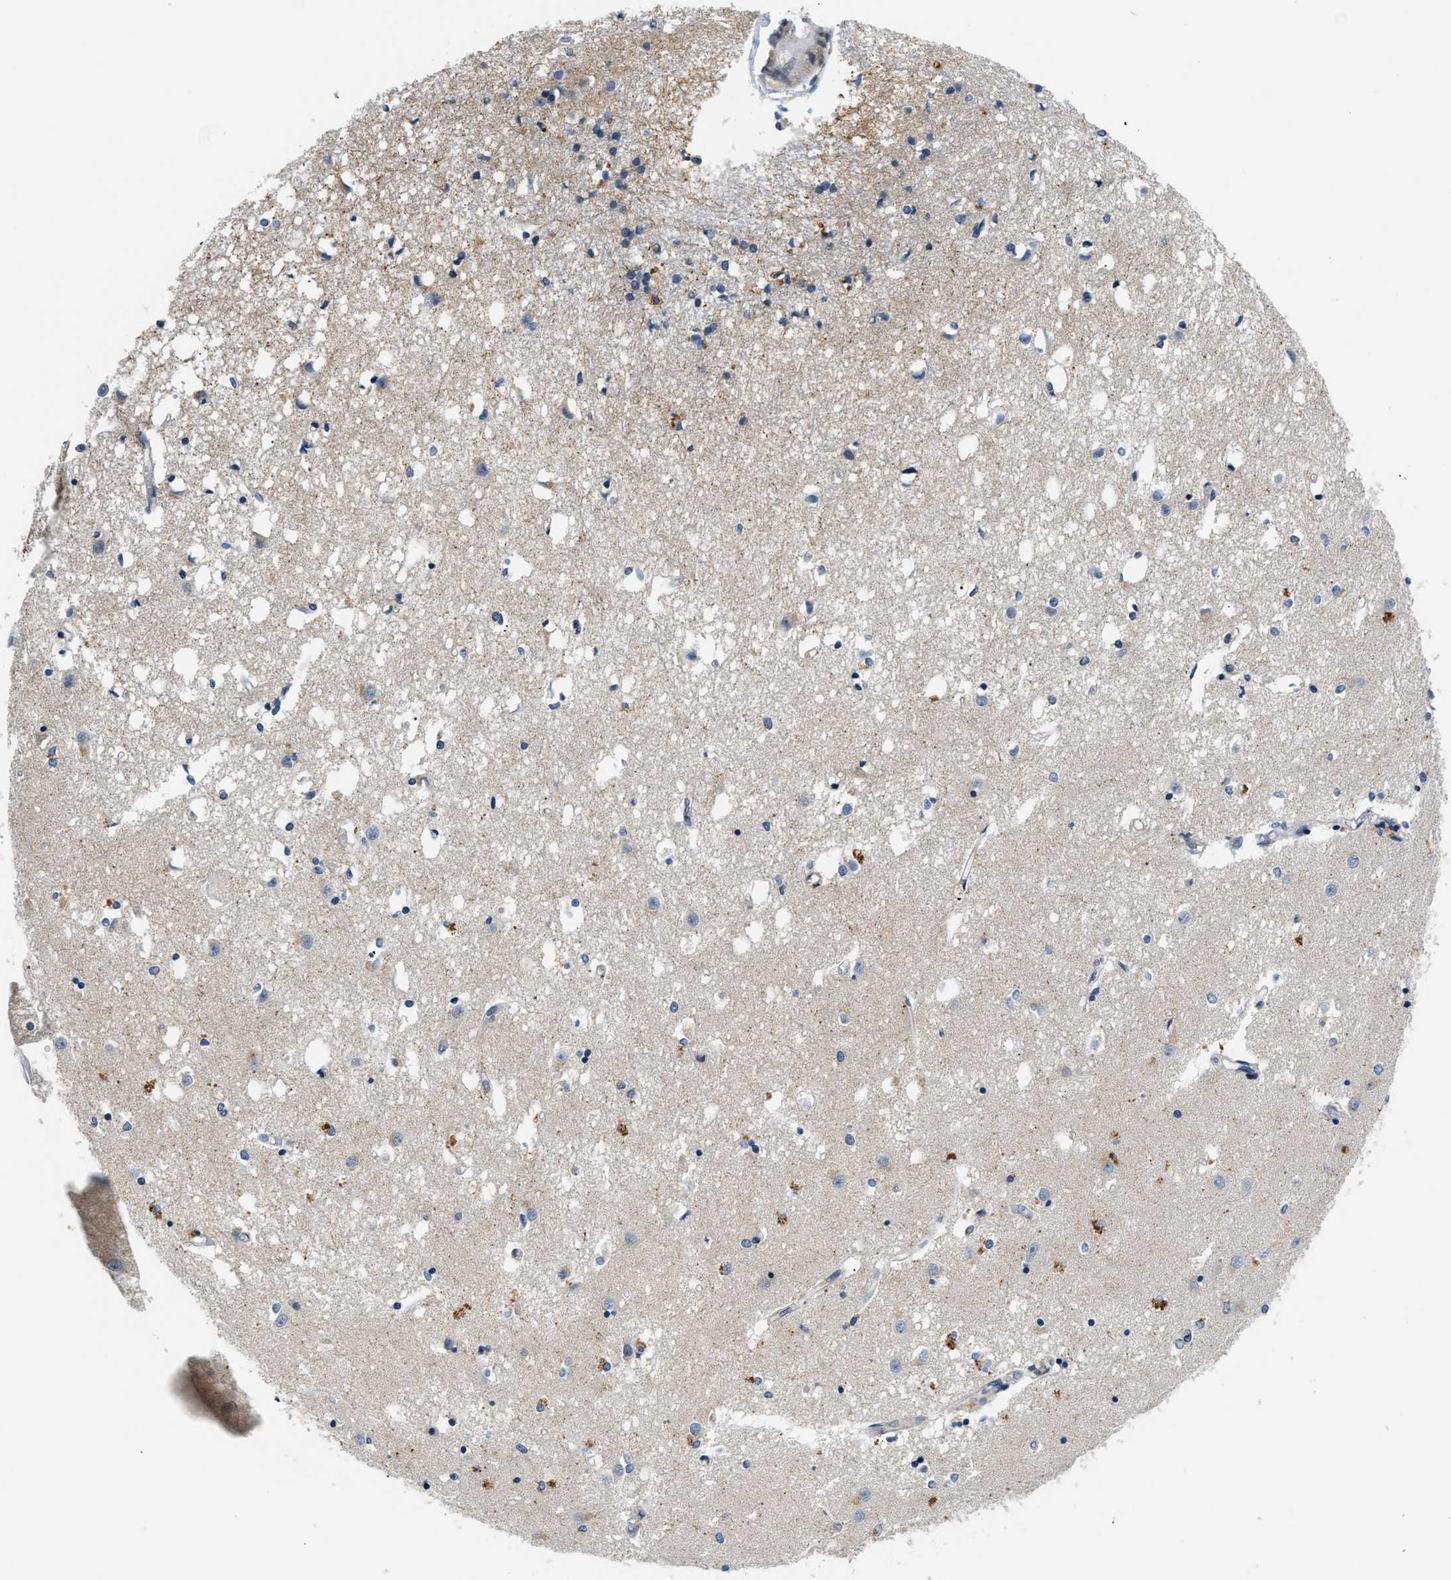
{"staining": {"intensity": "weak", "quantity": "<25%", "location": "cytoplasmic/membranous"}, "tissue": "caudate", "cell_type": "Glial cells", "image_type": "normal", "snomed": [{"axis": "morphology", "description": "Normal tissue, NOS"}, {"axis": "topography", "description": "Lateral ventricle wall"}], "caption": "DAB (3,3'-diaminobenzidine) immunohistochemical staining of benign human caudate exhibits no significant expression in glial cells.", "gene": "SMAD4", "patient": {"sex": "male", "age": 45}}